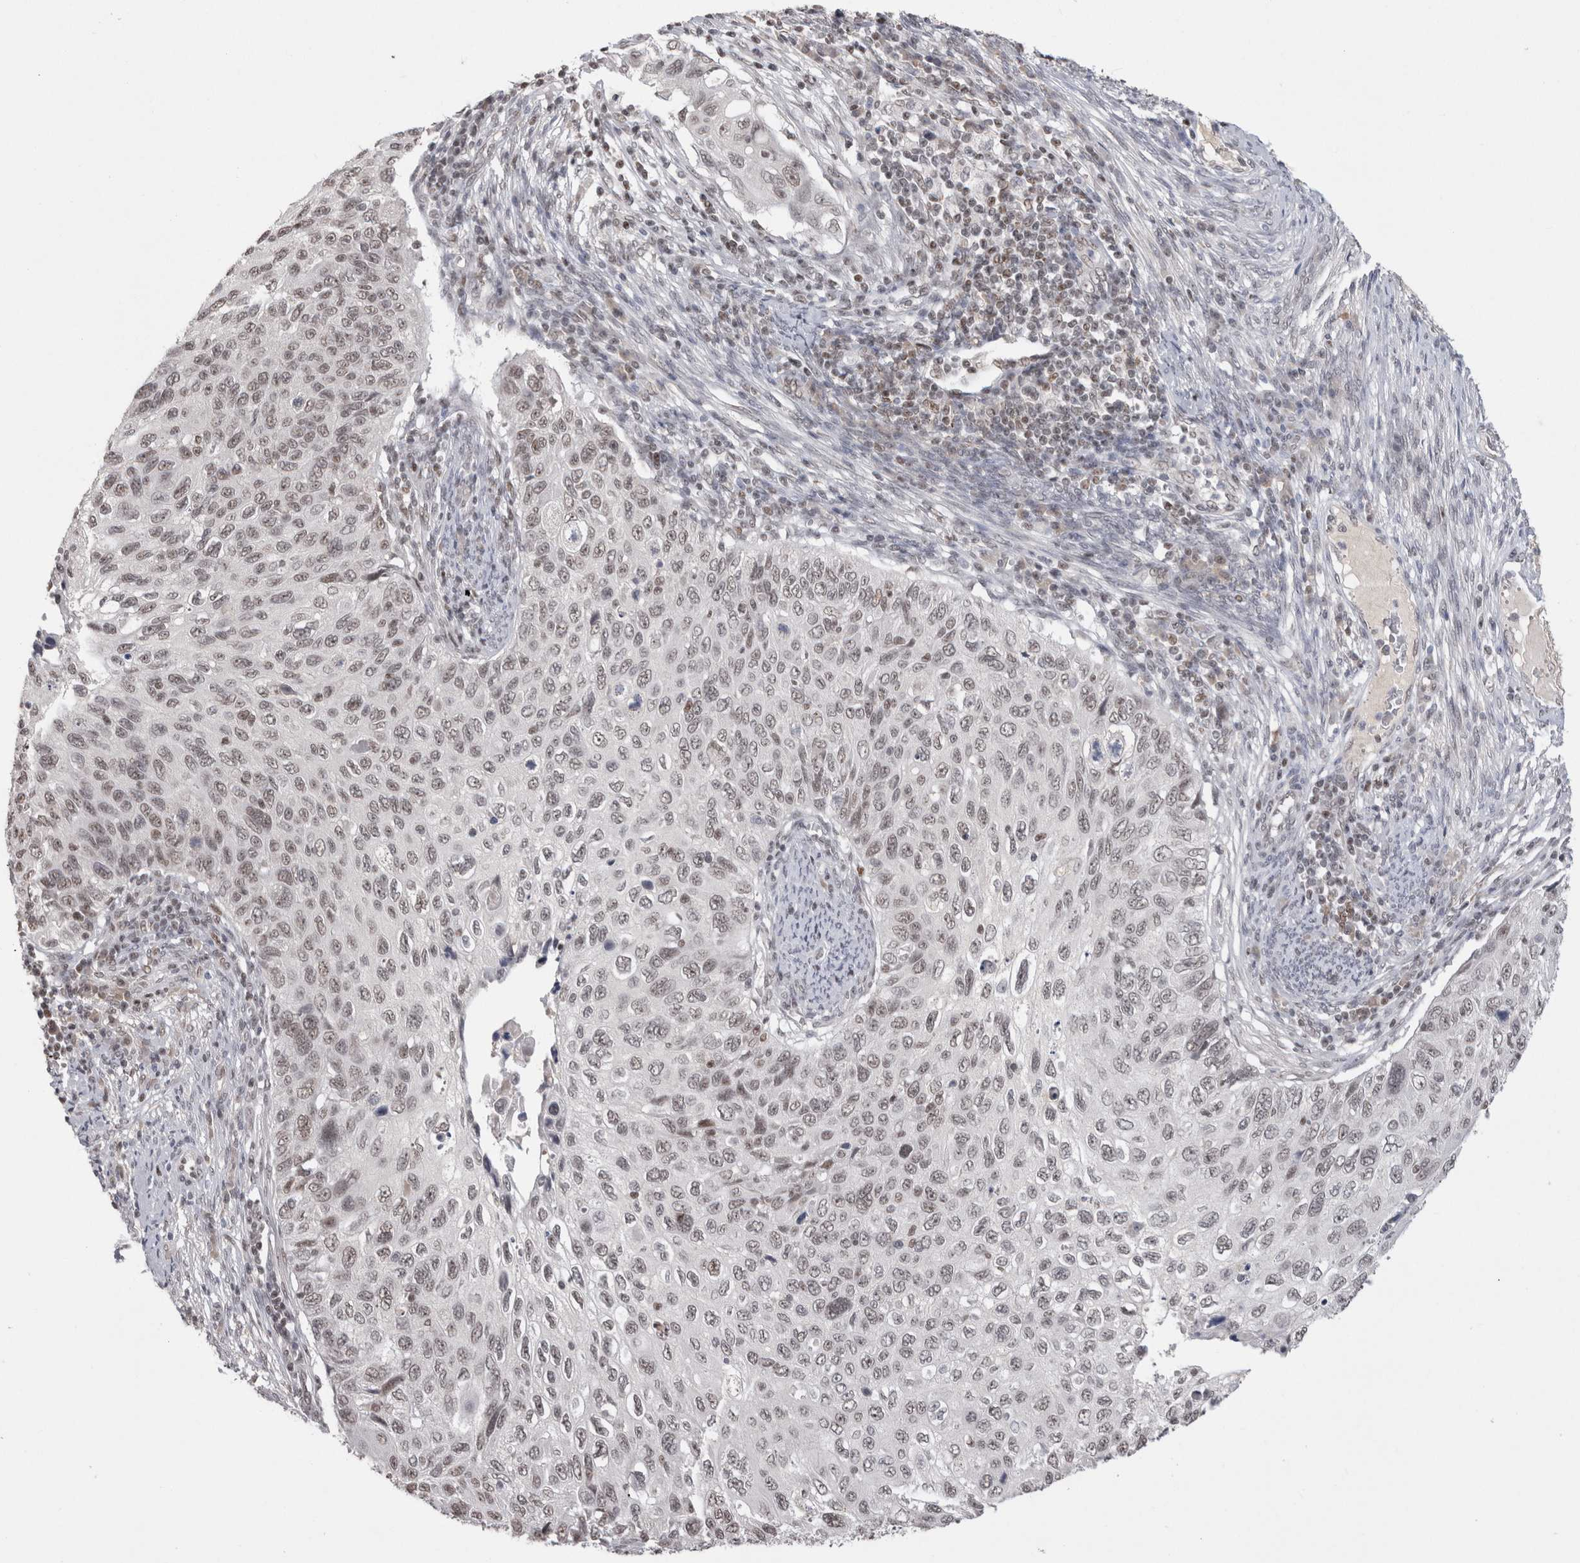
{"staining": {"intensity": "weak", "quantity": "<25%", "location": "nuclear"}, "tissue": "cervical cancer", "cell_type": "Tumor cells", "image_type": "cancer", "snomed": [{"axis": "morphology", "description": "Squamous cell carcinoma, NOS"}, {"axis": "topography", "description": "Cervix"}], "caption": "Immunohistochemistry (IHC) photomicrograph of neoplastic tissue: cervical cancer (squamous cell carcinoma) stained with DAB demonstrates no significant protein expression in tumor cells.", "gene": "DAXX", "patient": {"sex": "female", "age": 70}}